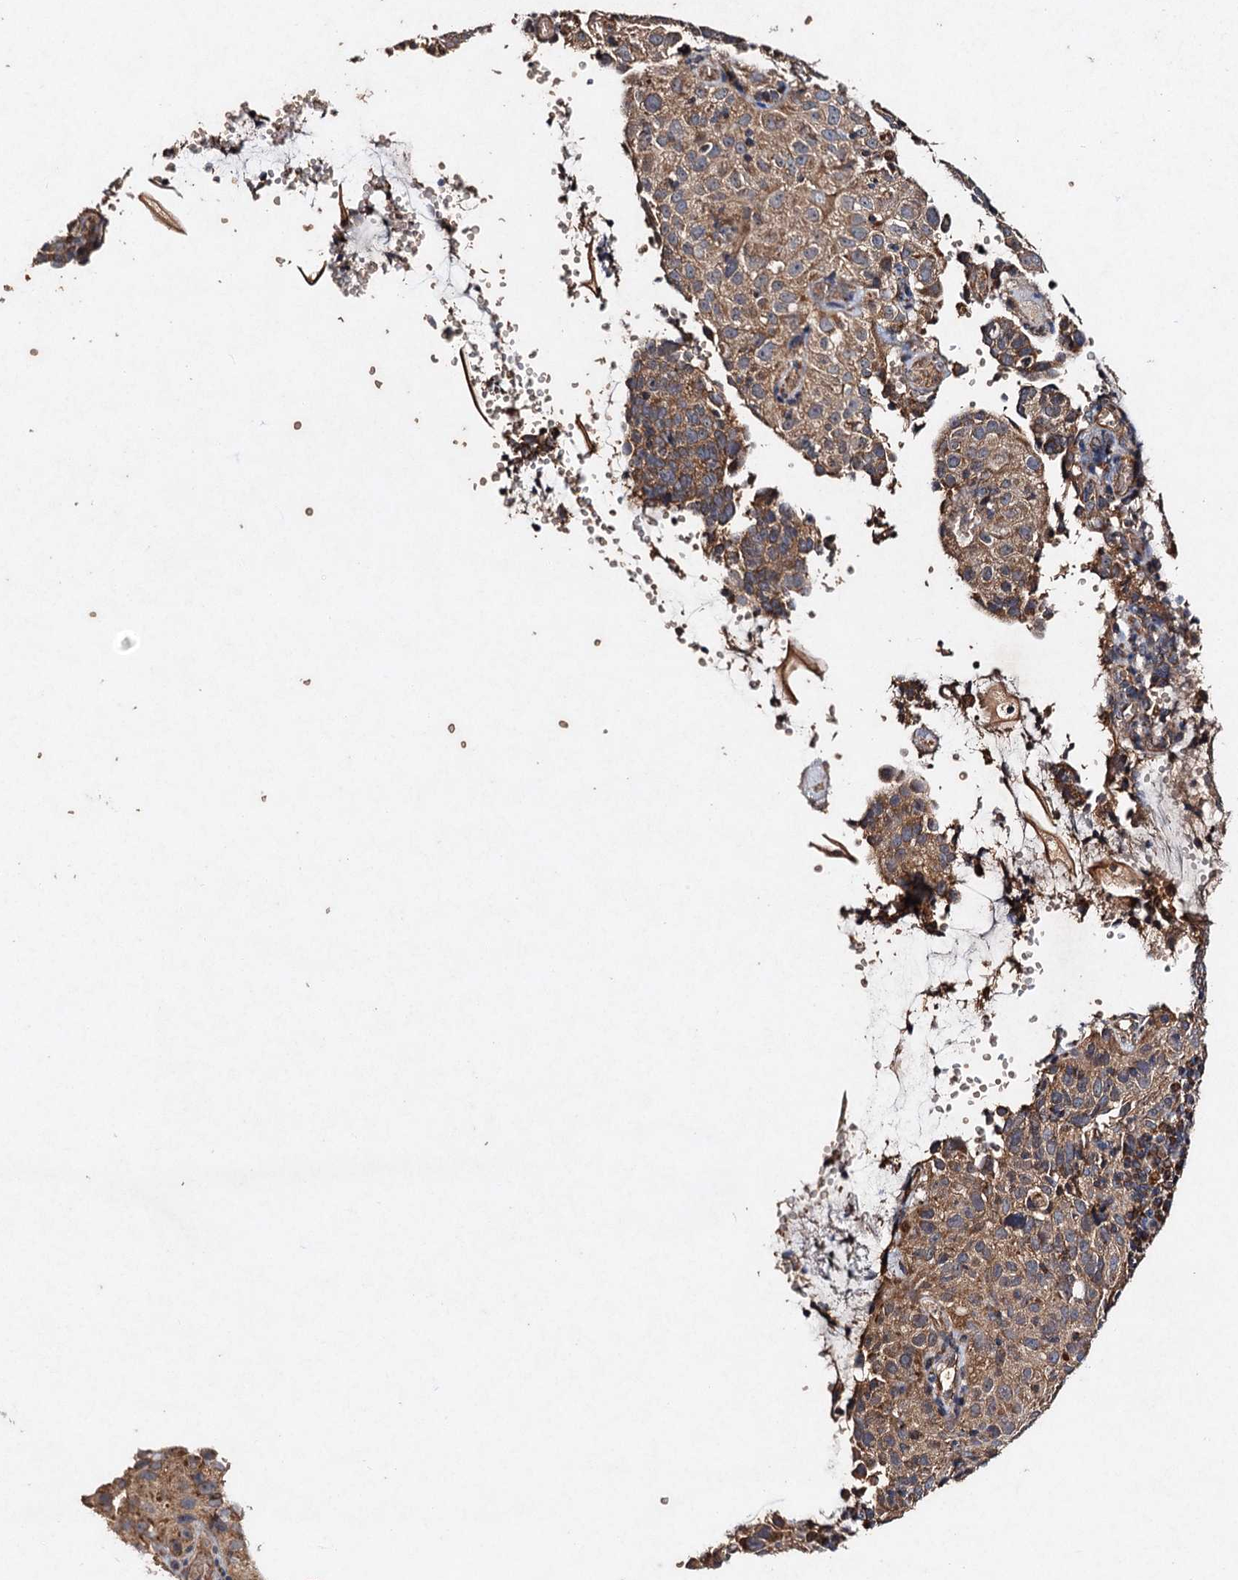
{"staining": {"intensity": "moderate", "quantity": ">75%", "location": "cytoplasmic/membranous"}, "tissue": "cervical cancer", "cell_type": "Tumor cells", "image_type": "cancer", "snomed": [{"axis": "morphology", "description": "Squamous cell carcinoma, NOS"}, {"axis": "topography", "description": "Cervix"}], "caption": "The image displays a brown stain indicating the presence of a protein in the cytoplasmic/membranous of tumor cells in squamous cell carcinoma (cervical).", "gene": "NDUFA13", "patient": {"sex": "female", "age": 31}}